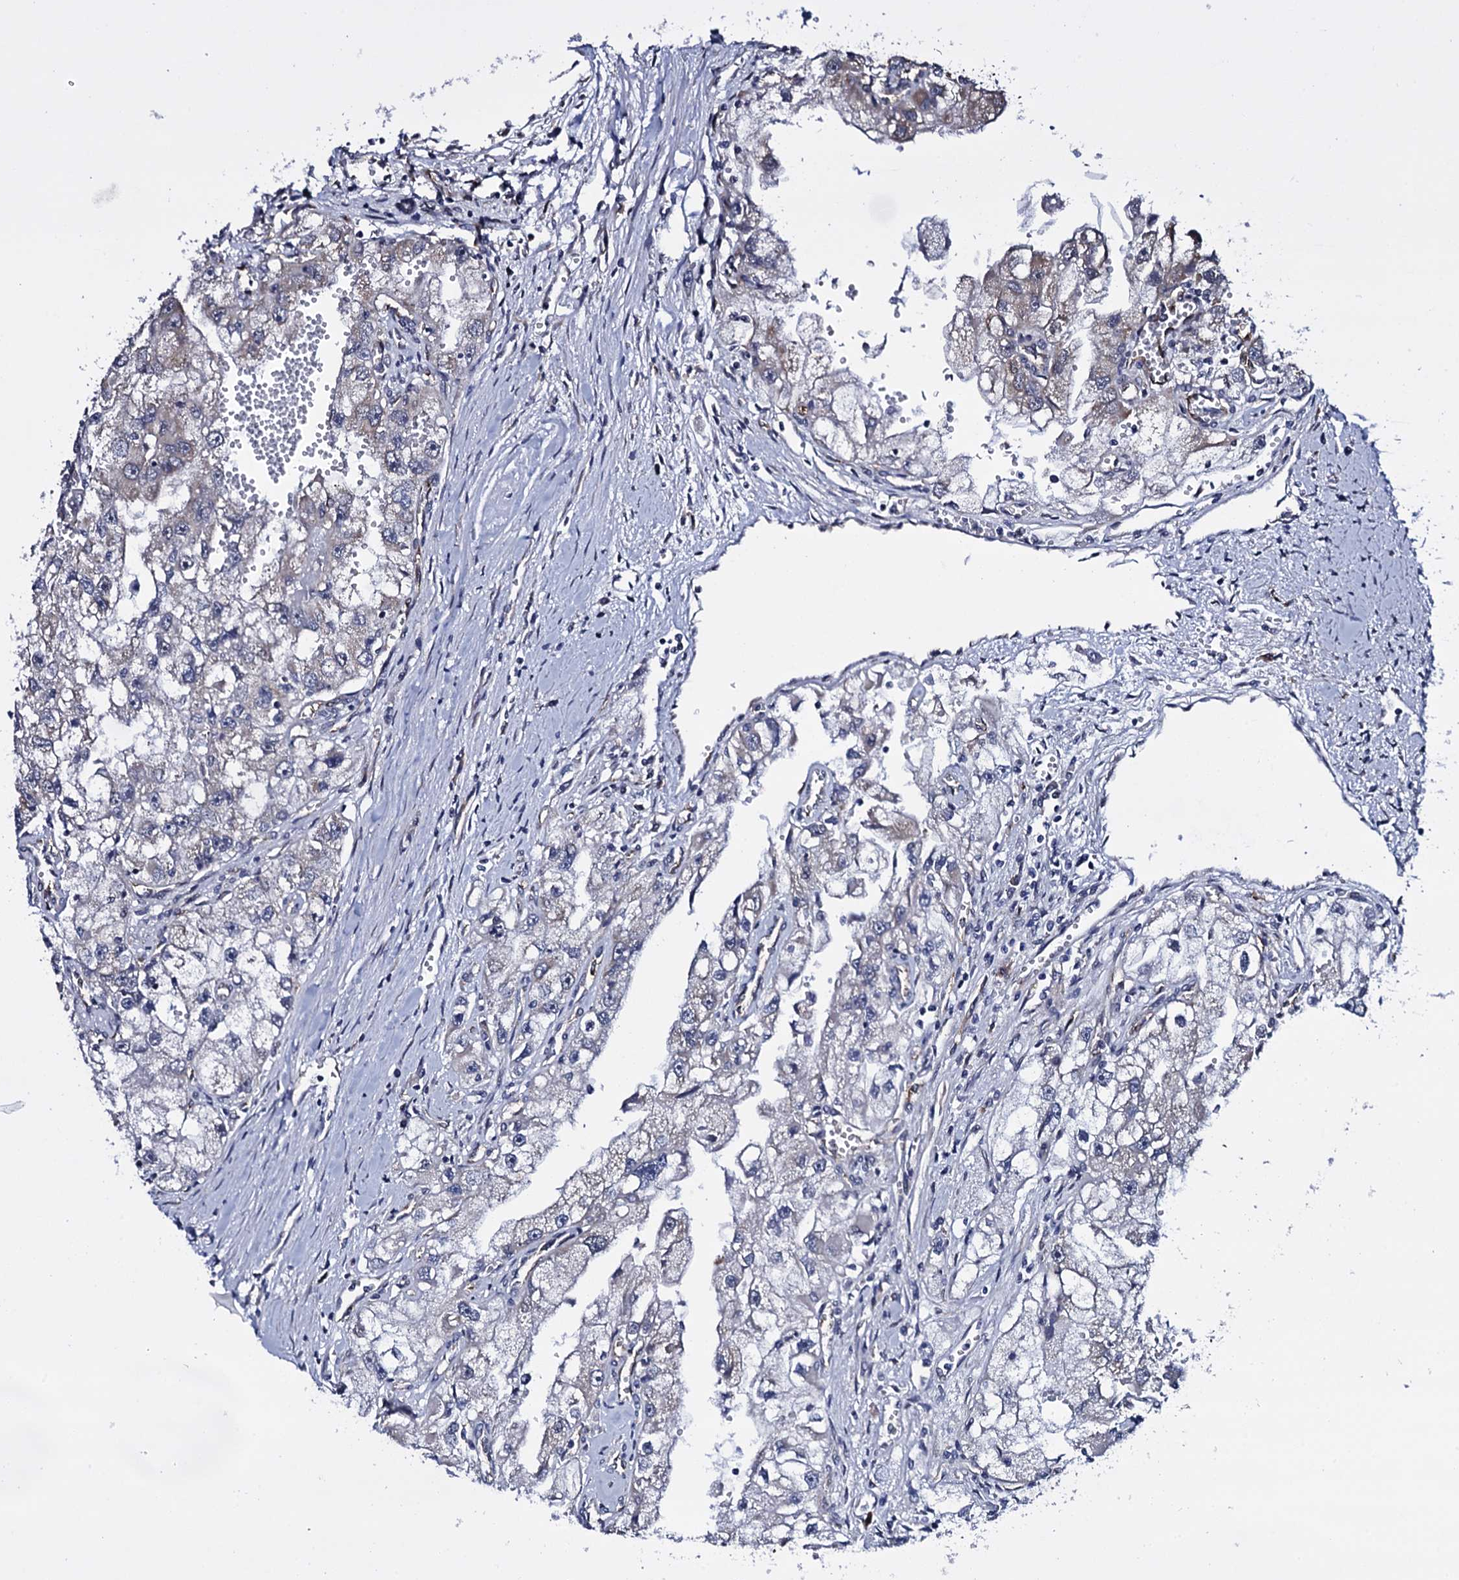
{"staining": {"intensity": "negative", "quantity": "none", "location": "none"}, "tissue": "renal cancer", "cell_type": "Tumor cells", "image_type": "cancer", "snomed": [{"axis": "morphology", "description": "Adenocarcinoma, NOS"}, {"axis": "topography", "description": "Kidney"}], "caption": "Tumor cells show no significant protein positivity in renal adenocarcinoma.", "gene": "GAREM1", "patient": {"sex": "male", "age": 63}}